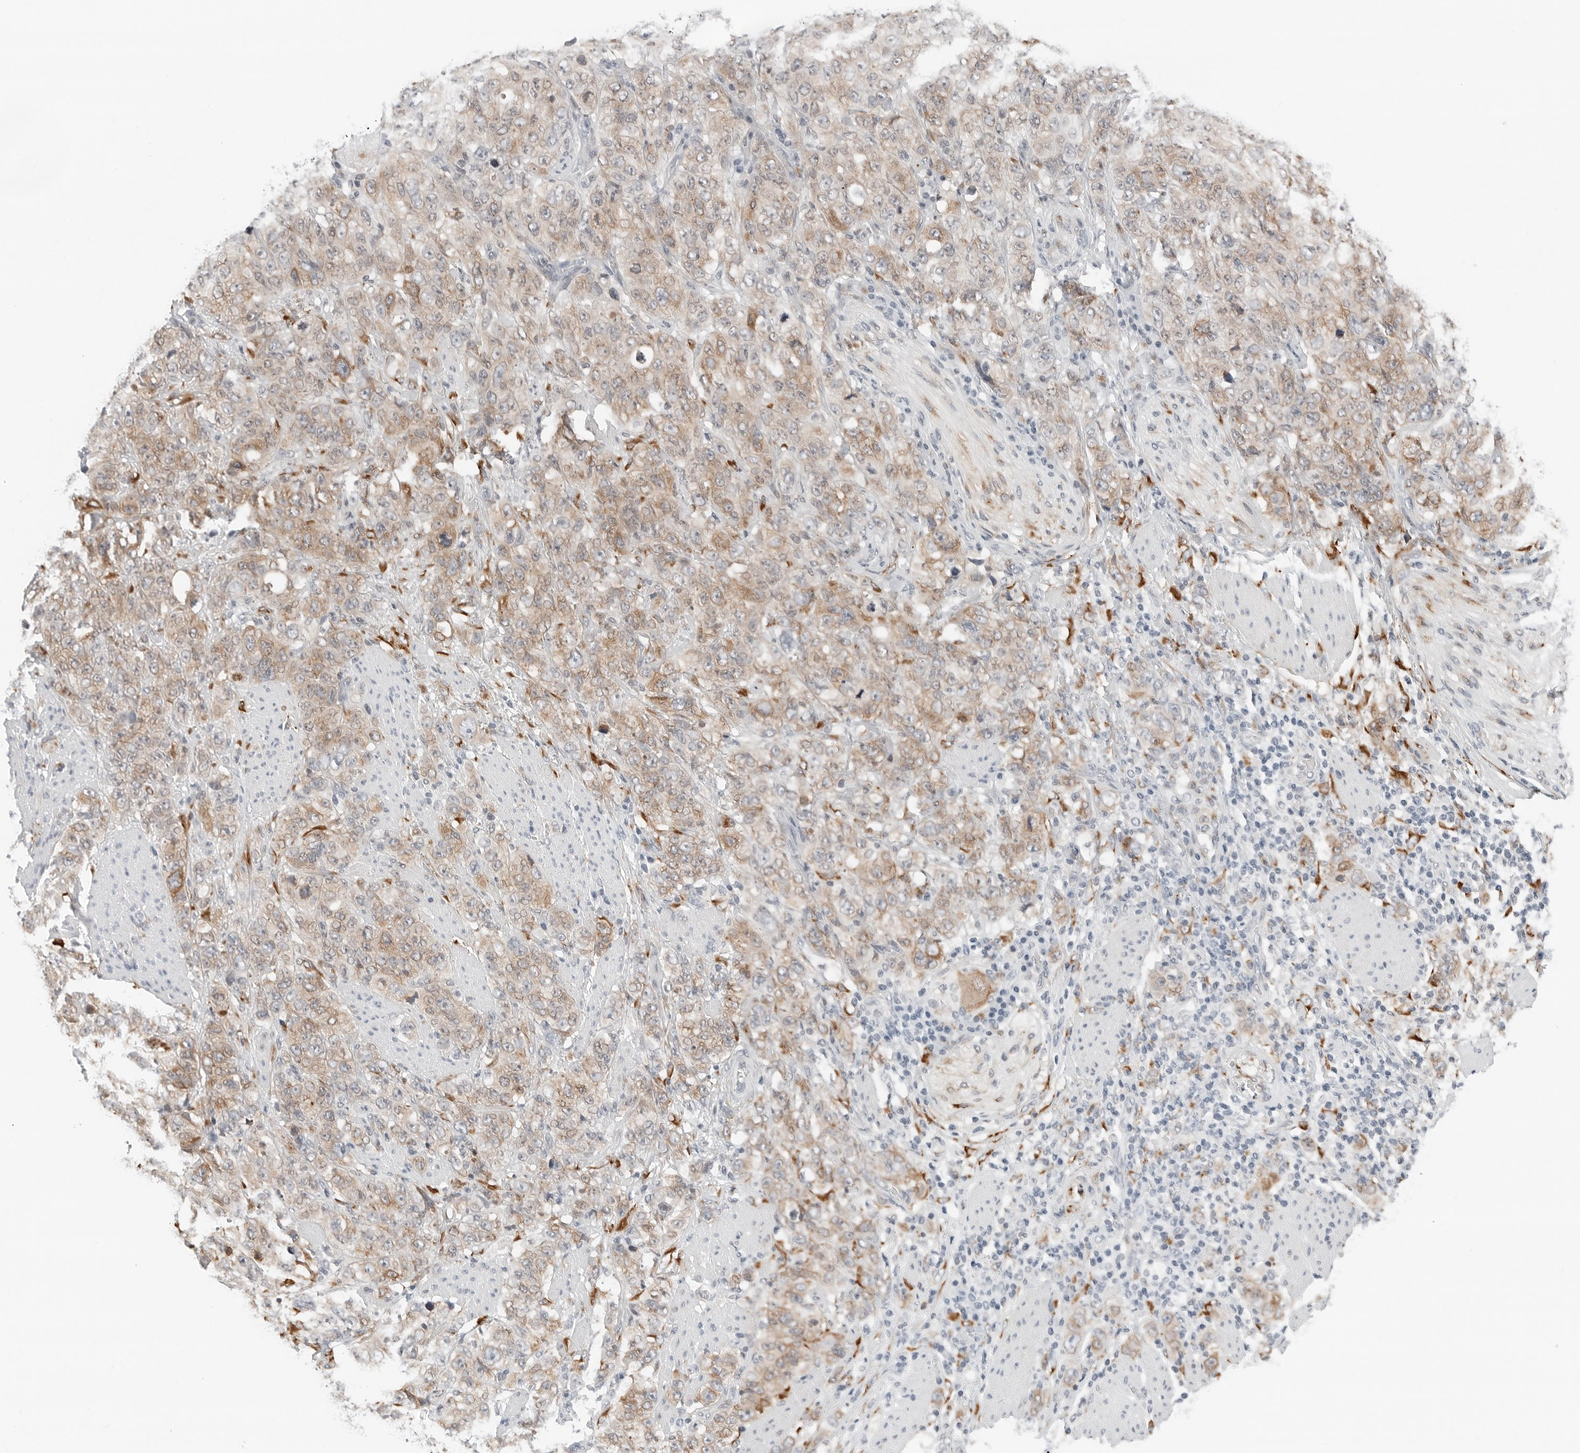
{"staining": {"intensity": "weak", "quantity": ">75%", "location": "cytoplasmic/membranous"}, "tissue": "stomach cancer", "cell_type": "Tumor cells", "image_type": "cancer", "snomed": [{"axis": "morphology", "description": "Adenocarcinoma, NOS"}, {"axis": "topography", "description": "Stomach"}], "caption": "Stomach adenocarcinoma stained with DAB (3,3'-diaminobenzidine) IHC reveals low levels of weak cytoplasmic/membranous expression in about >75% of tumor cells.", "gene": "P4HA2", "patient": {"sex": "male", "age": 48}}